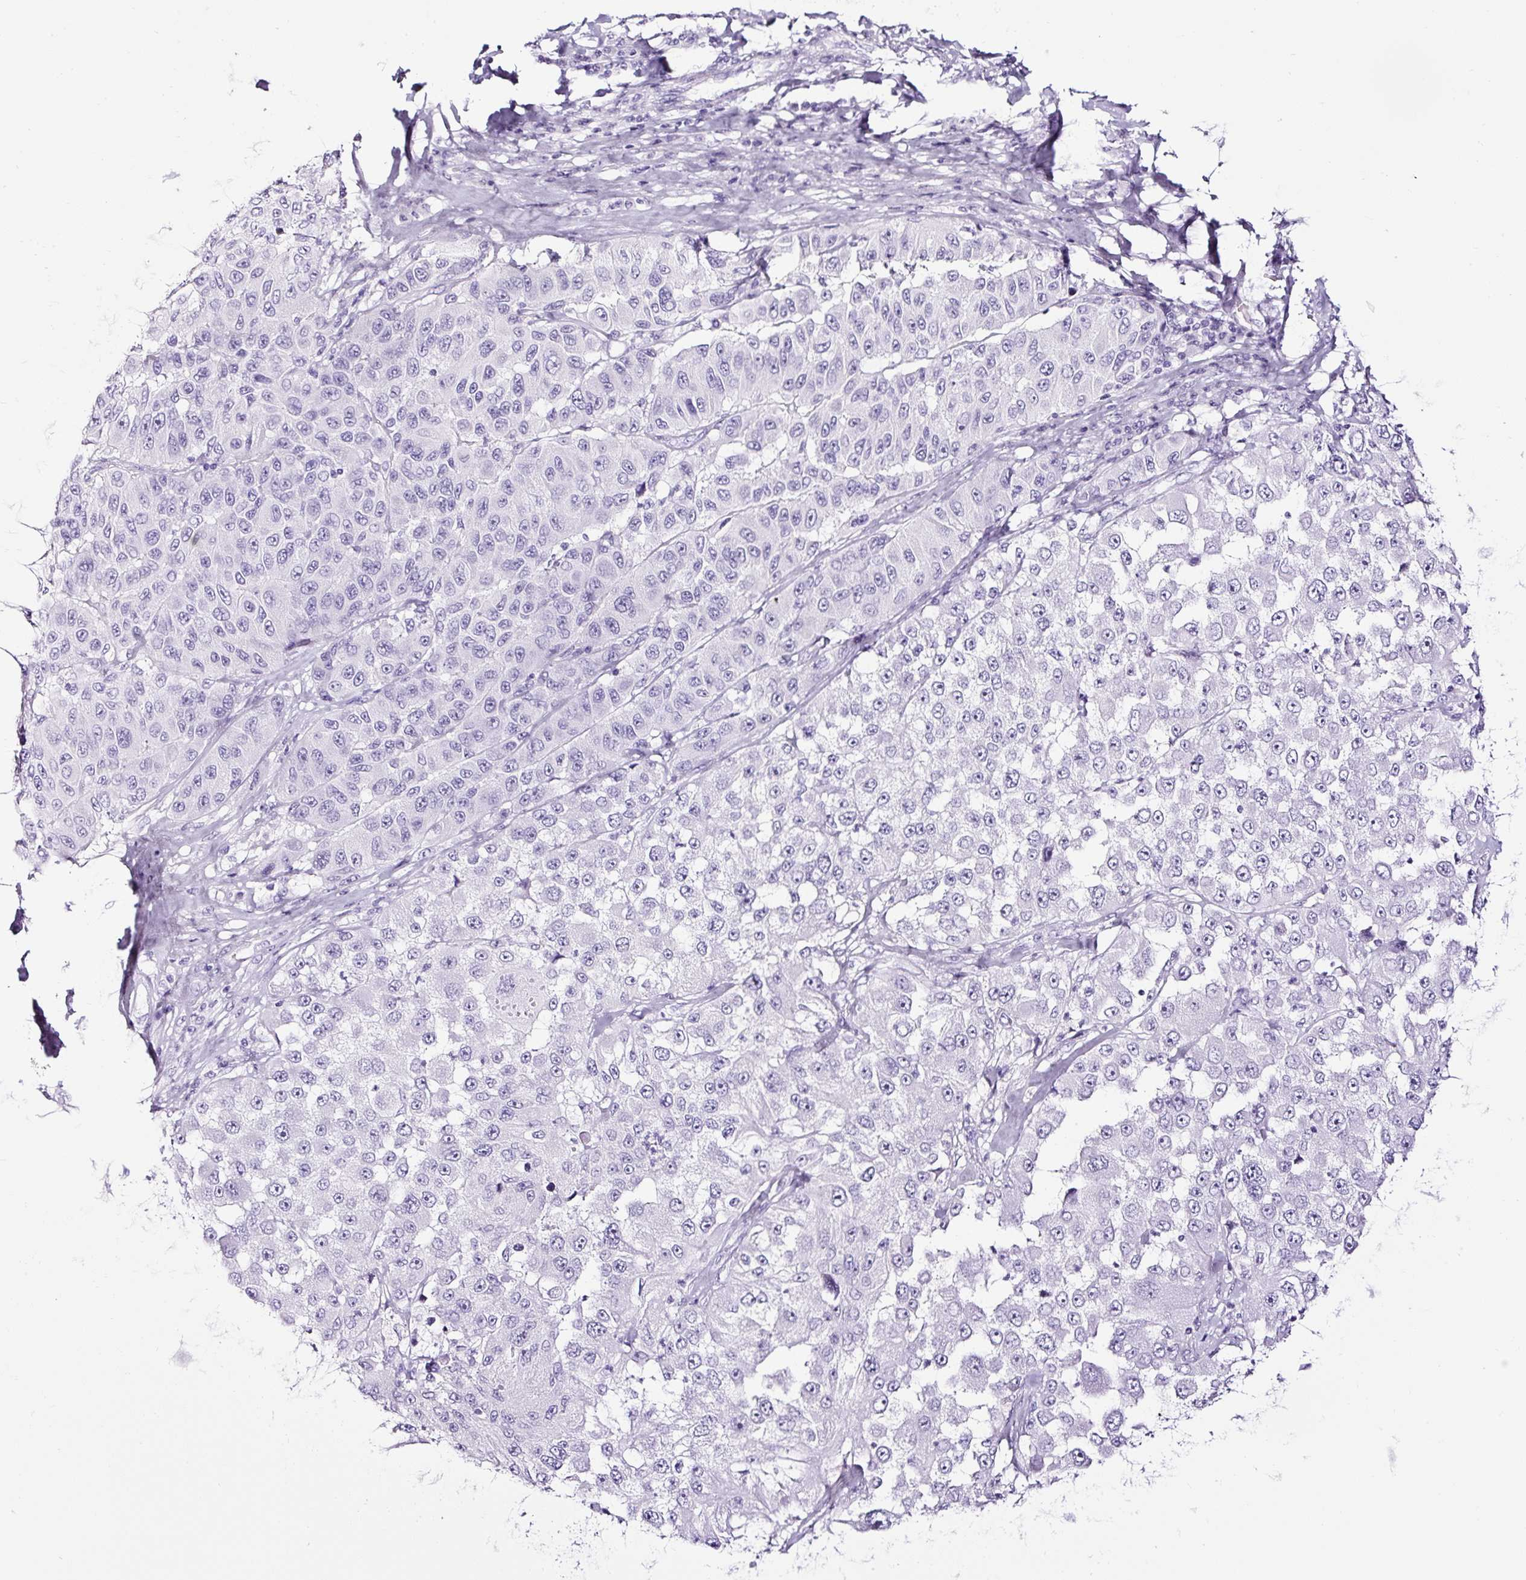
{"staining": {"intensity": "negative", "quantity": "none", "location": "none"}, "tissue": "melanoma", "cell_type": "Tumor cells", "image_type": "cancer", "snomed": [{"axis": "morphology", "description": "Malignant melanoma, Metastatic site"}, {"axis": "topography", "description": "Lymph node"}], "caption": "The immunohistochemistry (IHC) histopathology image has no significant expression in tumor cells of melanoma tissue.", "gene": "NPHS2", "patient": {"sex": "male", "age": 62}}